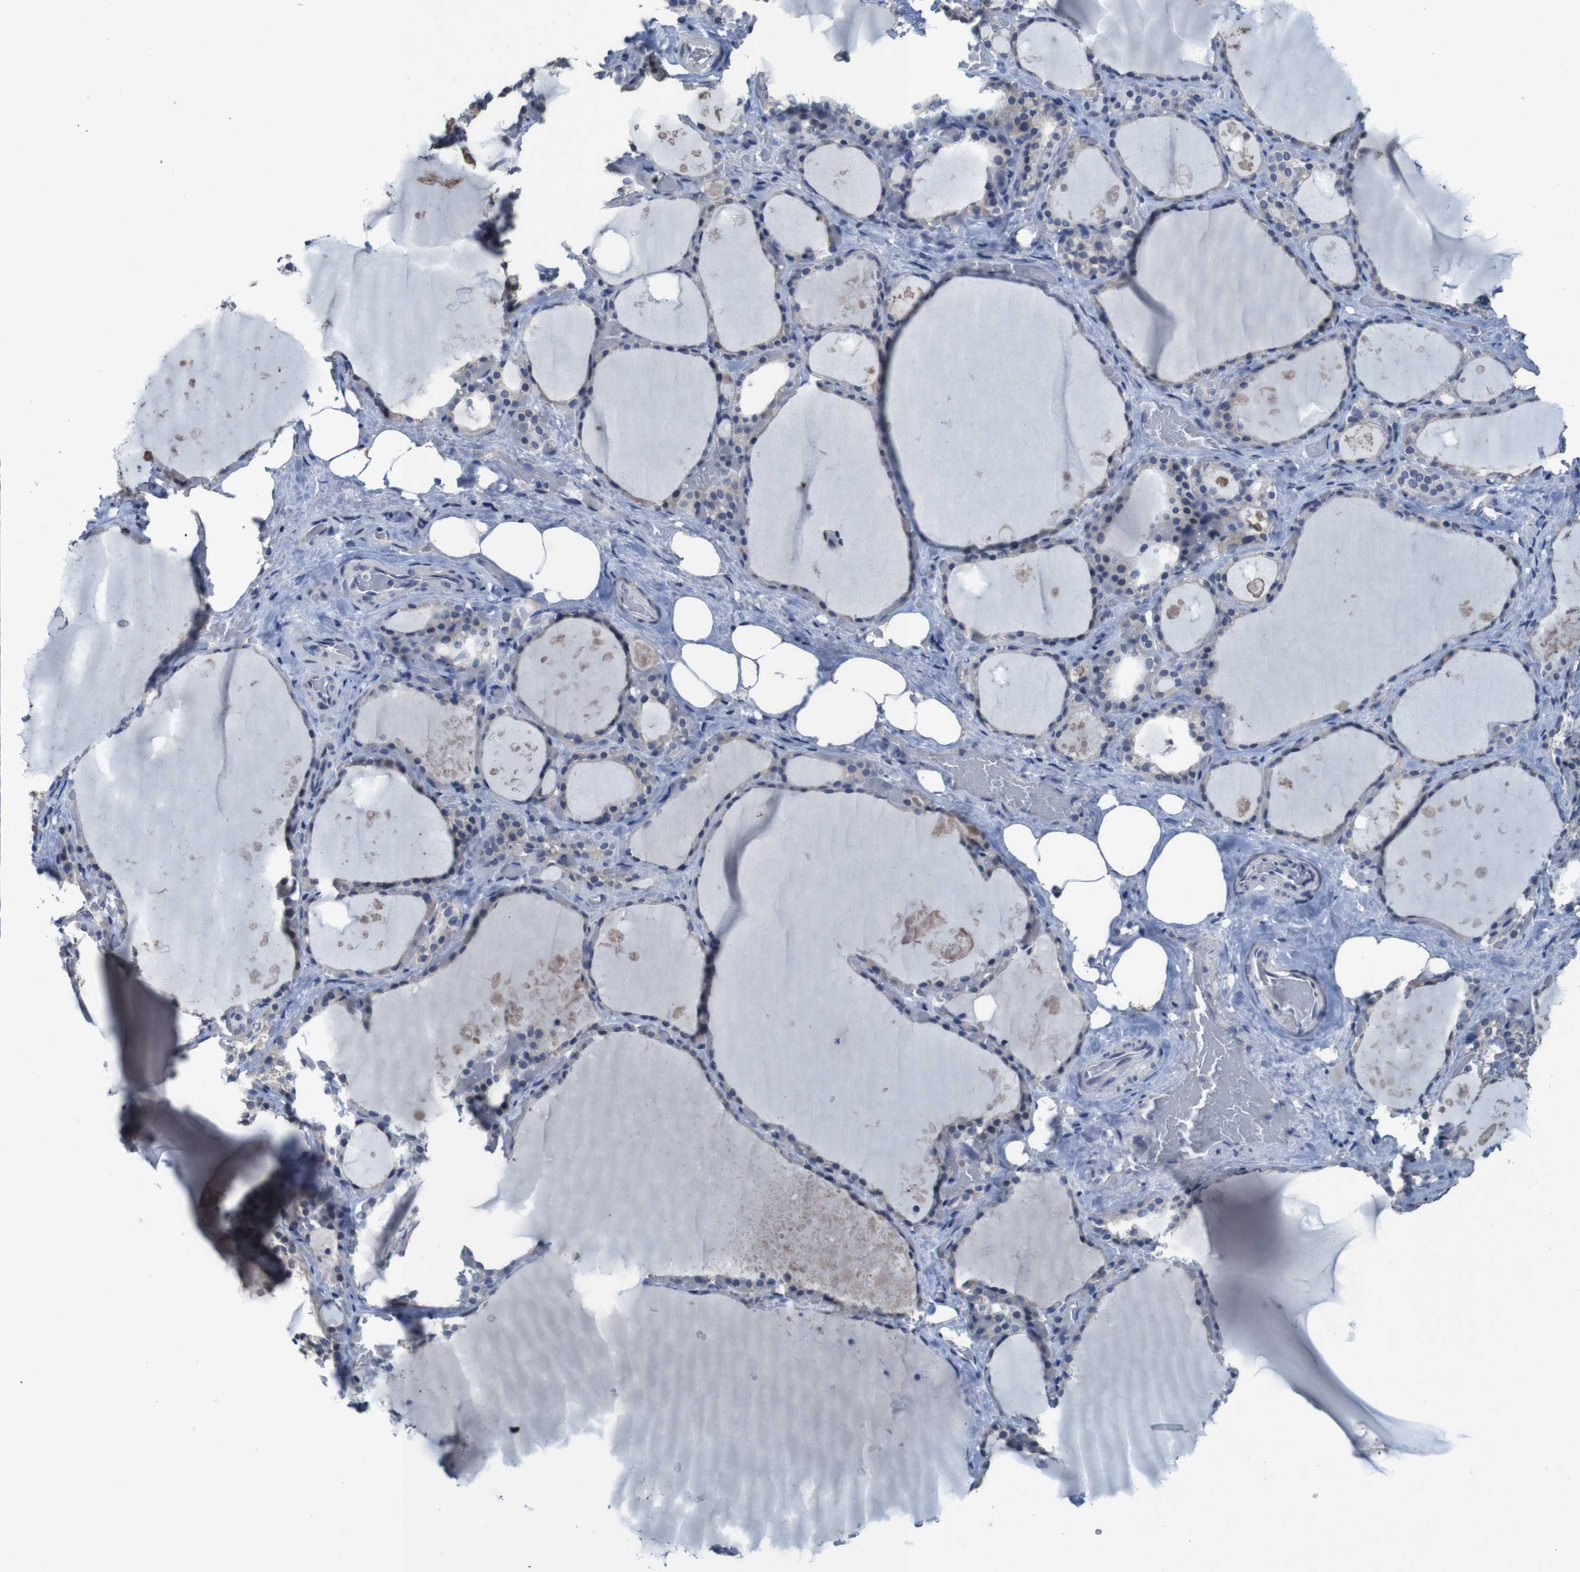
{"staining": {"intensity": "weak", "quantity": "25%-75%", "location": "cytoplasmic/membranous"}, "tissue": "thyroid gland", "cell_type": "Glandular cells", "image_type": "normal", "snomed": [{"axis": "morphology", "description": "Normal tissue, NOS"}, {"axis": "topography", "description": "Thyroid gland"}], "caption": "Immunohistochemical staining of unremarkable thyroid gland displays low levels of weak cytoplasmic/membranous staining in about 25%-75% of glandular cells.", "gene": "CLDN18", "patient": {"sex": "male", "age": 61}}